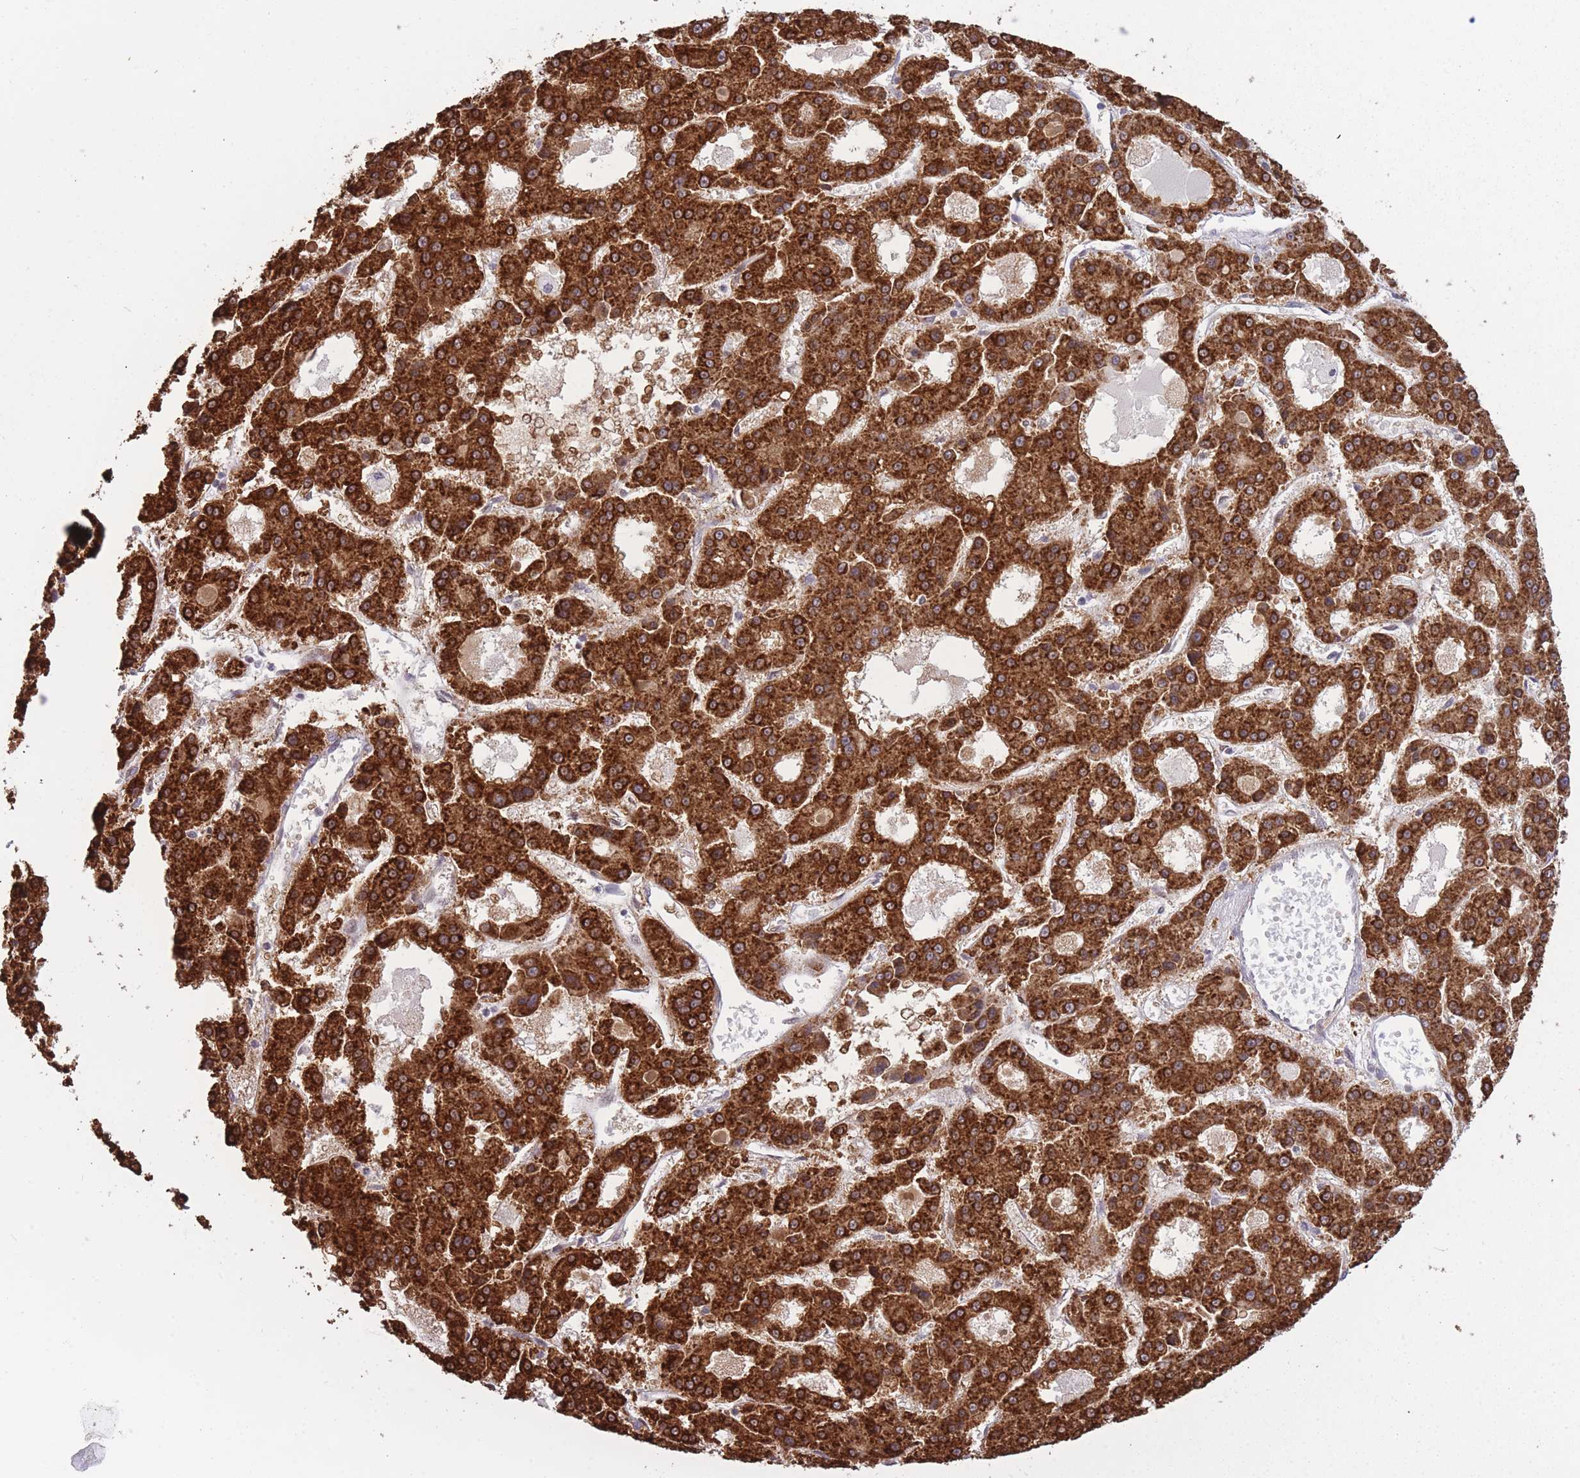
{"staining": {"intensity": "strong", "quantity": ">75%", "location": "cytoplasmic/membranous"}, "tissue": "liver cancer", "cell_type": "Tumor cells", "image_type": "cancer", "snomed": [{"axis": "morphology", "description": "Carcinoma, Hepatocellular, NOS"}, {"axis": "topography", "description": "Liver"}], "caption": "Strong cytoplasmic/membranous staining for a protein is present in approximately >75% of tumor cells of hepatocellular carcinoma (liver) using immunohistochemistry.", "gene": "HNRNPUL1", "patient": {"sex": "male", "age": 70}}